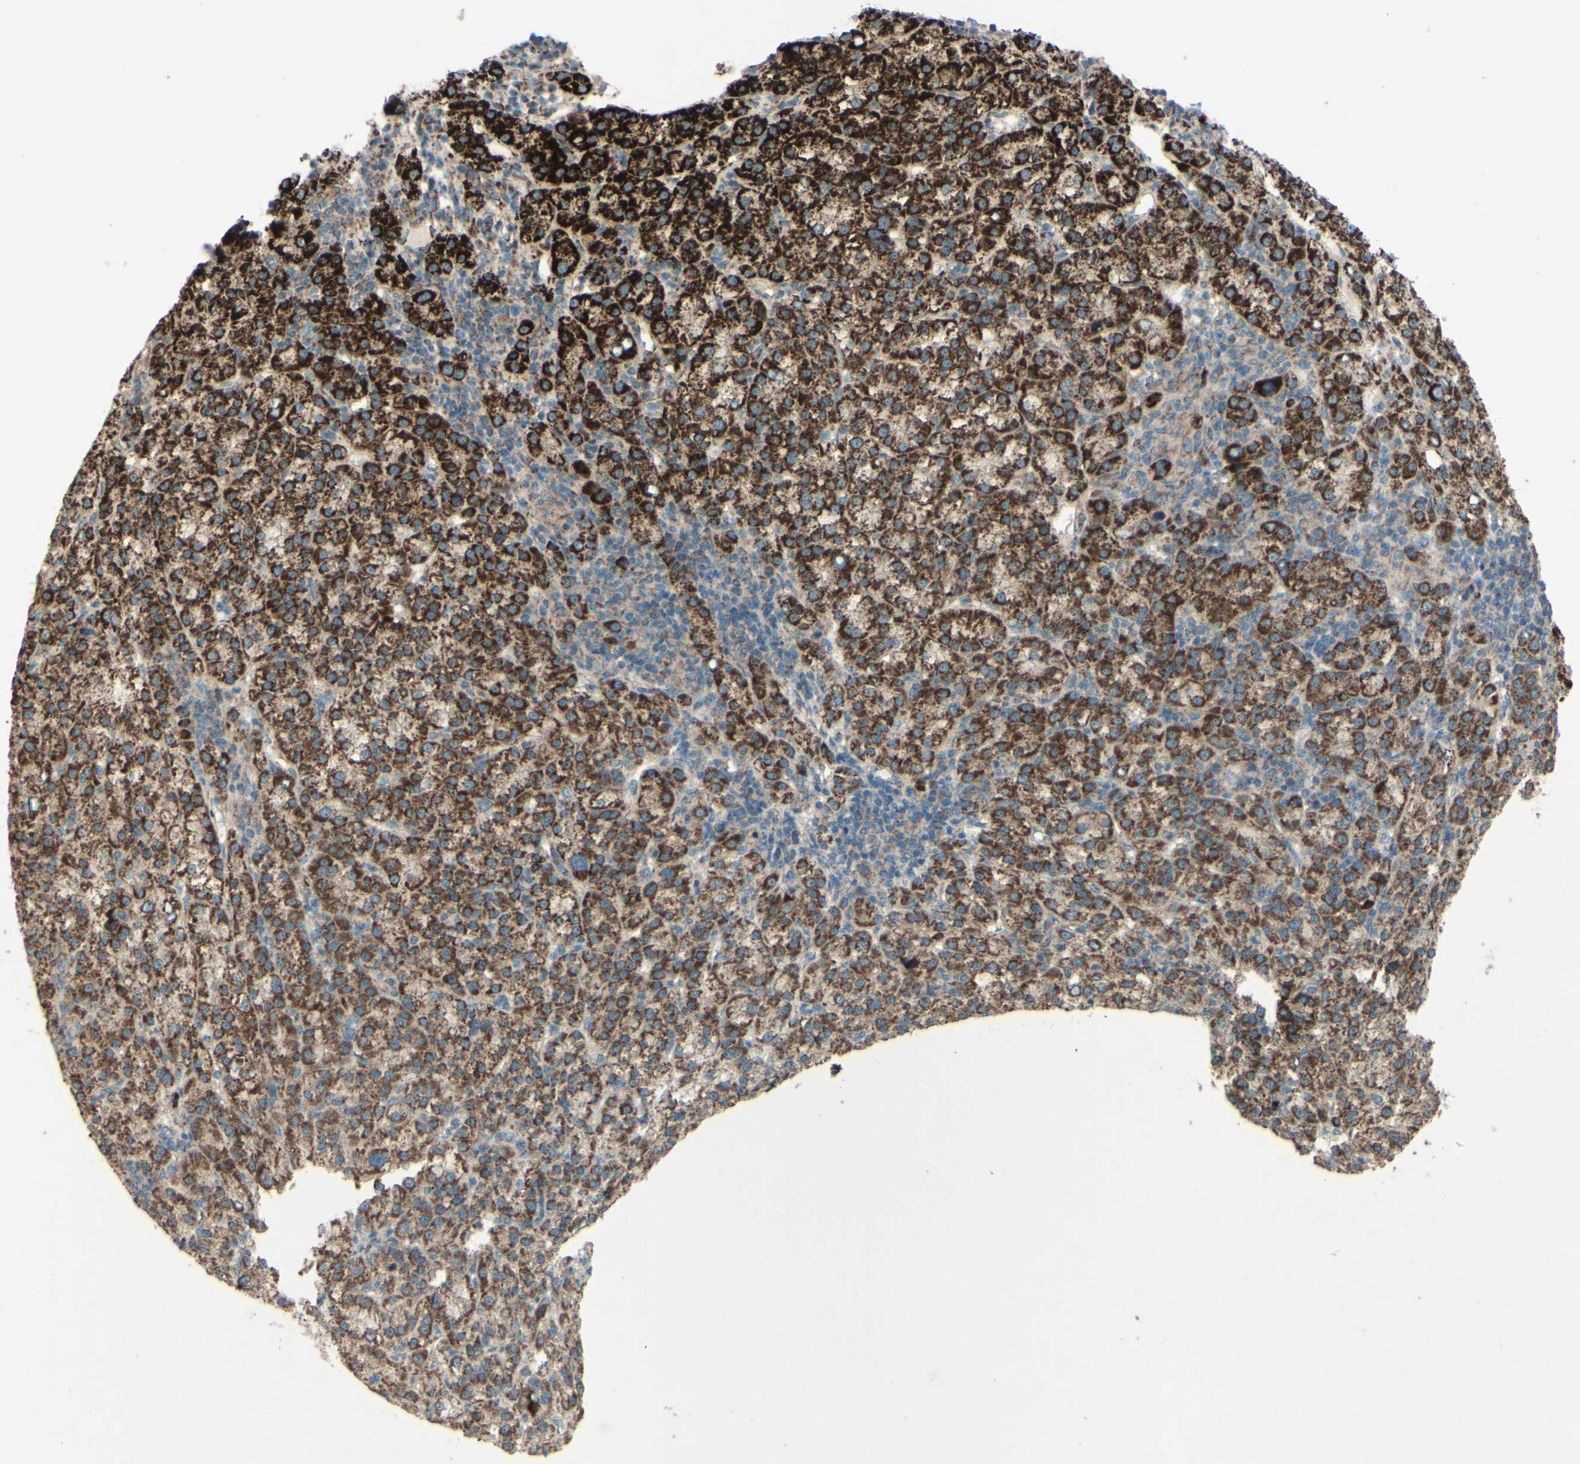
{"staining": {"intensity": "strong", "quantity": ">75%", "location": "cytoplasmic/membranous"}, "tissue": "liver cancer", "cell_type": "Tumor cells", "image_type": "cancer", "snomed": [{"axis": "morphology", "description": "Carcinoma, Hepatocellular, NOS"}, {"axis": "topography", "description": "Liver"}], "caption": "Immunohistochemical staining of human liver cancer (hepatocellular carcinoma) exhibits high levels of strong cytoplasmic/membranous protein expression in approximately >75% of tumor cells.", "gene": "RHOT1", "patient": {"sex": "female", "age": 58}}